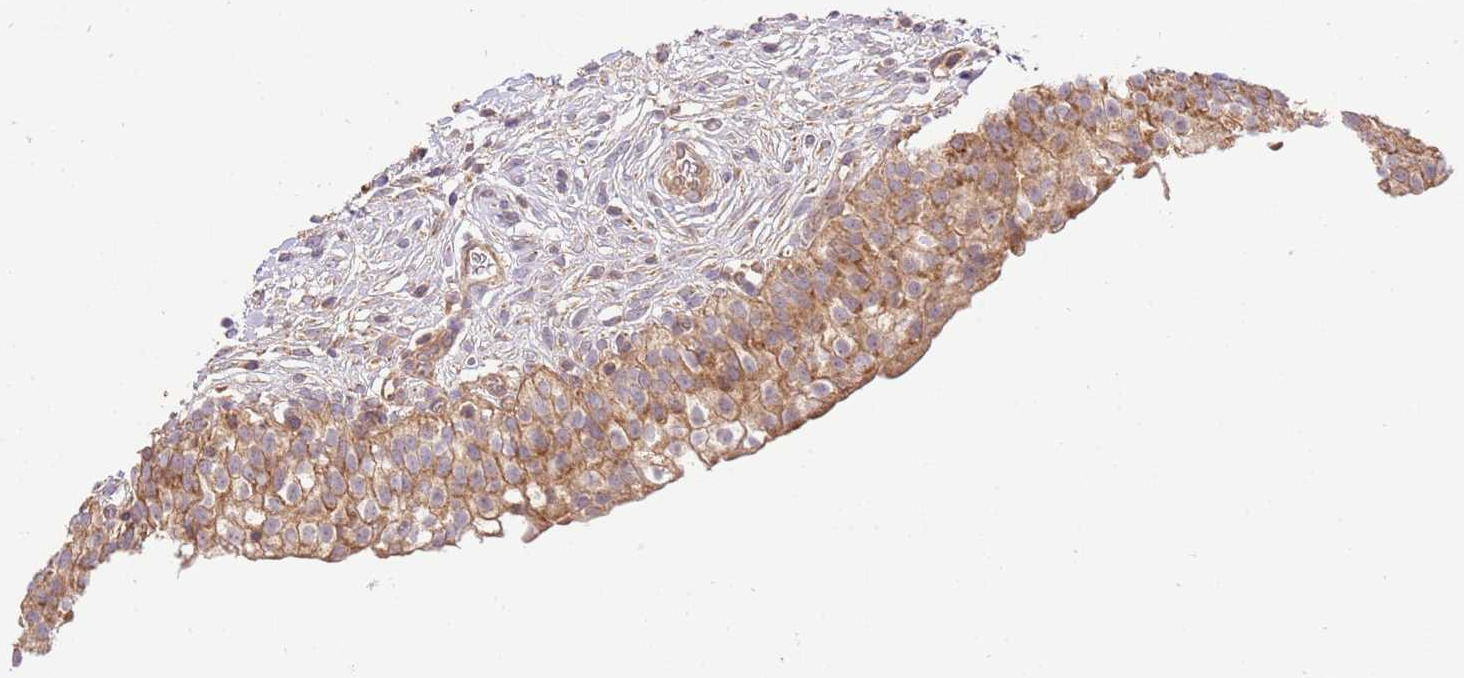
{"staining": {"intensity": "moderate", "quantity": ">75%", "location": "cytoplasmic/membranous"}, "tissue": "urinary bladder", "cell_type": "Urothelial cells", "image_type": "normal", "snomed": [{"axis": "morphology", "description": "Normal tissue, NOS"}, {"axis": "topography", "description": "Urinary bladder"}], "caption": "High-magnification brightfield microscopy of unremarkable urinary bladder stained with DAB (brown) and counterstained with hematoxylin (blue). urothelial cells exhibit moderate cytoplasmic/membranous staining is identified in about>75% of cells. (Stains: DAB in brown, nuclei in blue, Microscopy: brightfield microscopy at high magnification).", "gene": "SPATA2L", "patient": {"sex": "male", "age": 55}}